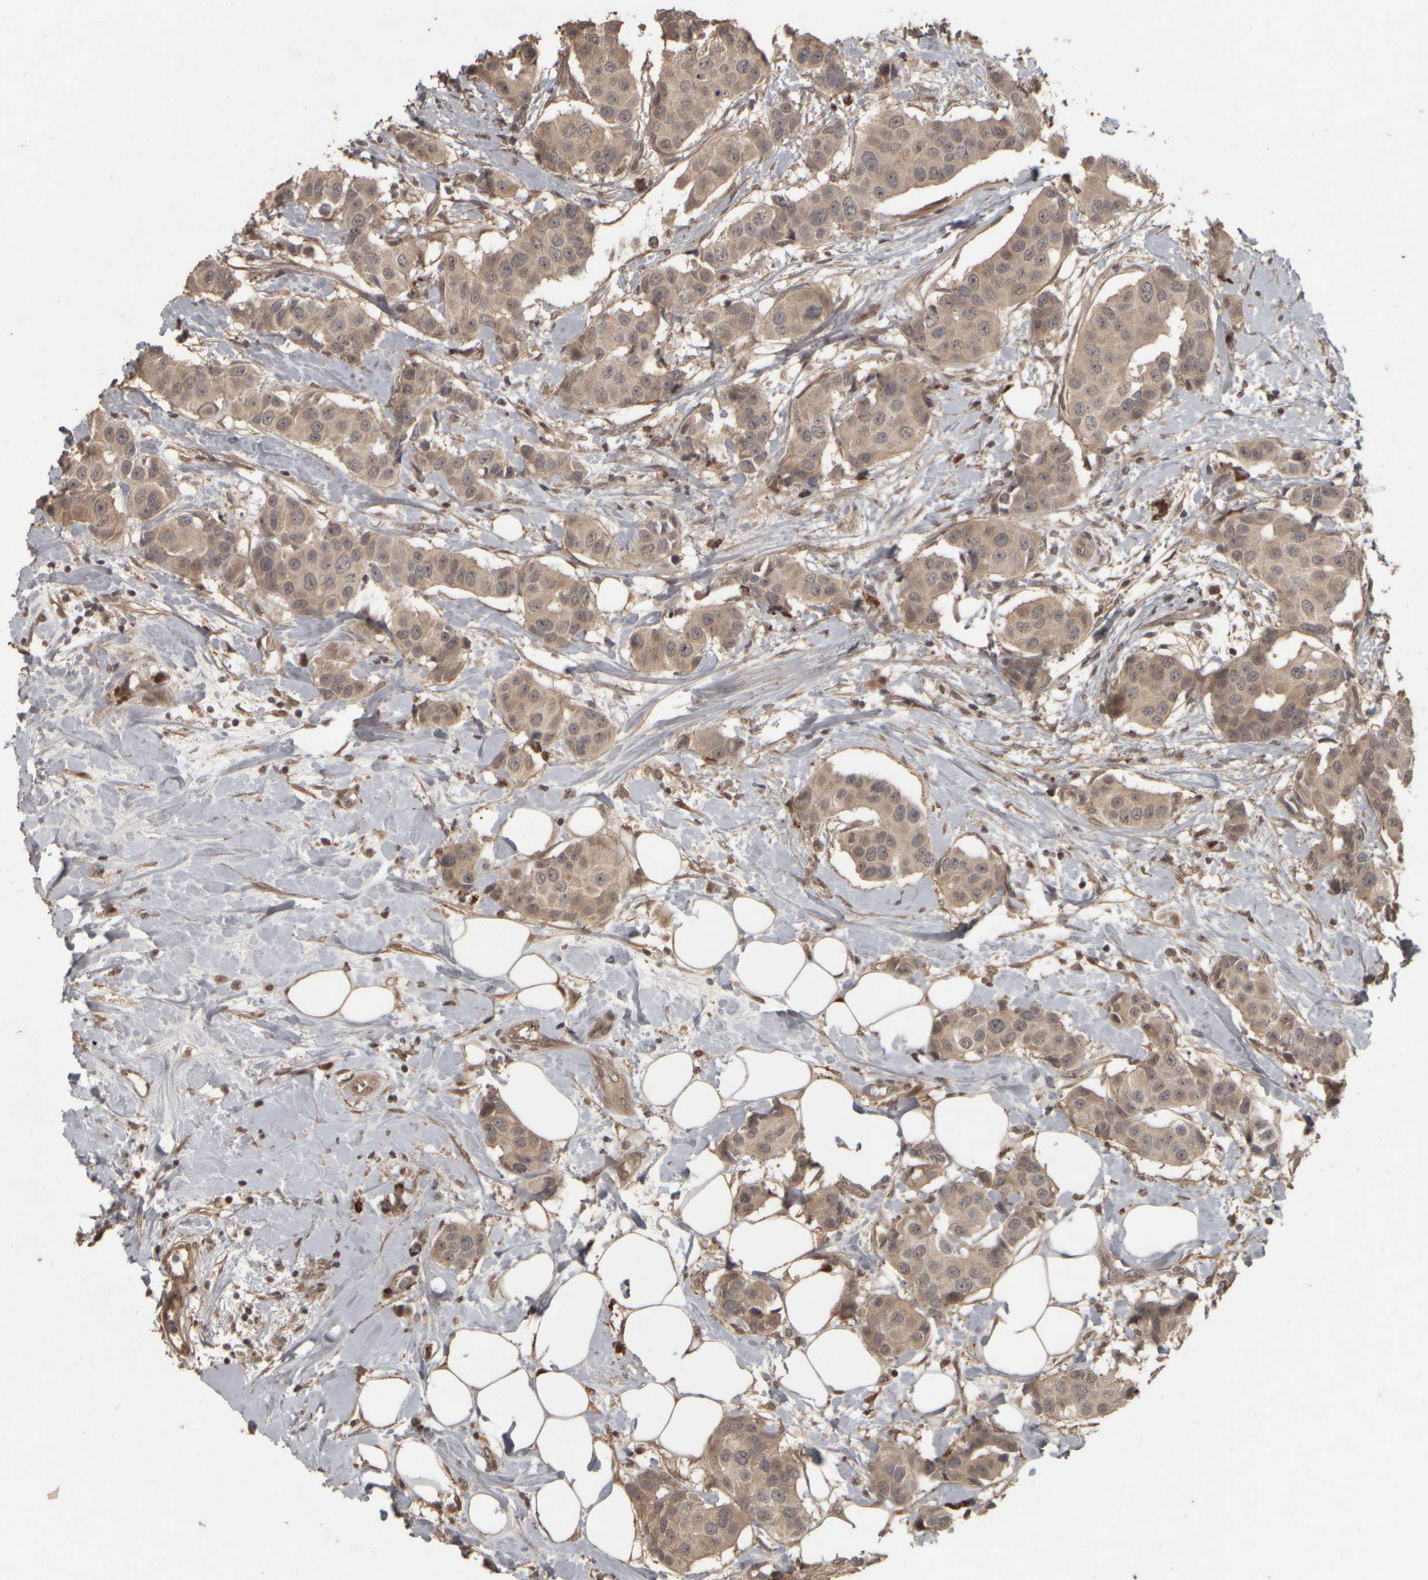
{"staining": {"intensity": "moderate", "quantity": ">75%", "location": "cytoplasmic/membranous"}, "tissue": "breast cancer", "cell_type": "Tumor cells", "image_type": "cancer", "snomed": [{"axis": "morphology", "description": "Normal tissue, NOS"}, {"axis": "morphology", "description": "Duct carcinoma"}, {"axis": "topography", "description": "Breast"}], "caption": "The histopathology image exhibits a brown stain indicating the presence of a protein in the cytoplasmic/membranous of tumor cells in infiltrating ductal carcinoma (breast).", "gene": "ACO1", "patient": {"sex": "female", "age": 39}}